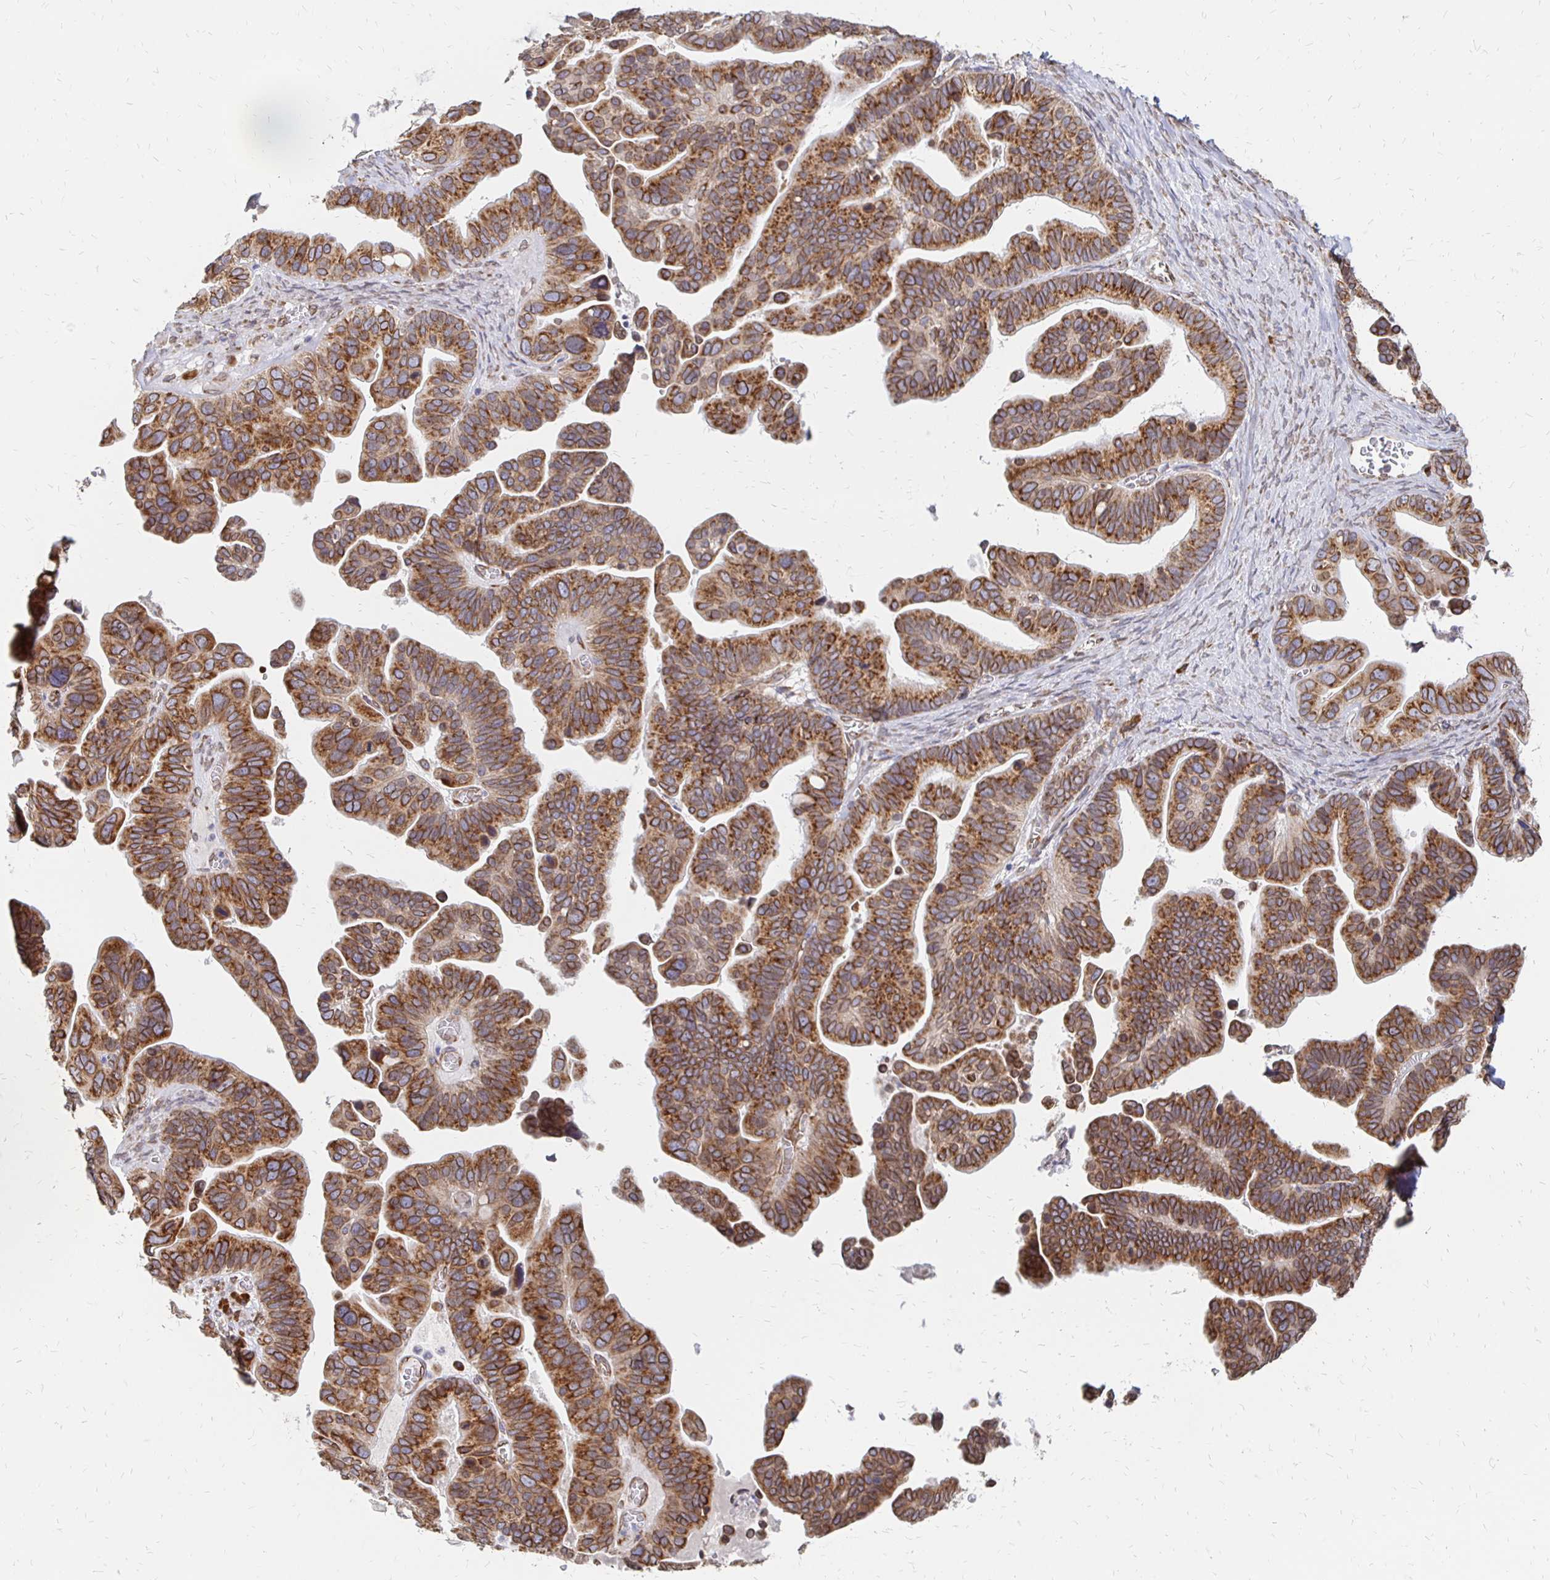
{"staining": {"intensity": "strong", "quantity": ">75%", "location": "cytoplasmic/membranous,nuclear"}, "tissue": "ovarian cancer", "cell_type": "Tumor cells", "image_type": "cancer", "snomed": [{"axis": "morphology", "description": "Cystadenocarcinoma, serous, NOS"}, {"axis": "topography", "description": "Ovary"}], "caption": "Ovarian cancer (serous cystadenocarcinoma) tissue shows strong cytoplasmic/membranous and nuclear expression in about >75% of tumor cells", "gene": "PELI3", "patient": {"sex": "female", "age": 56}}